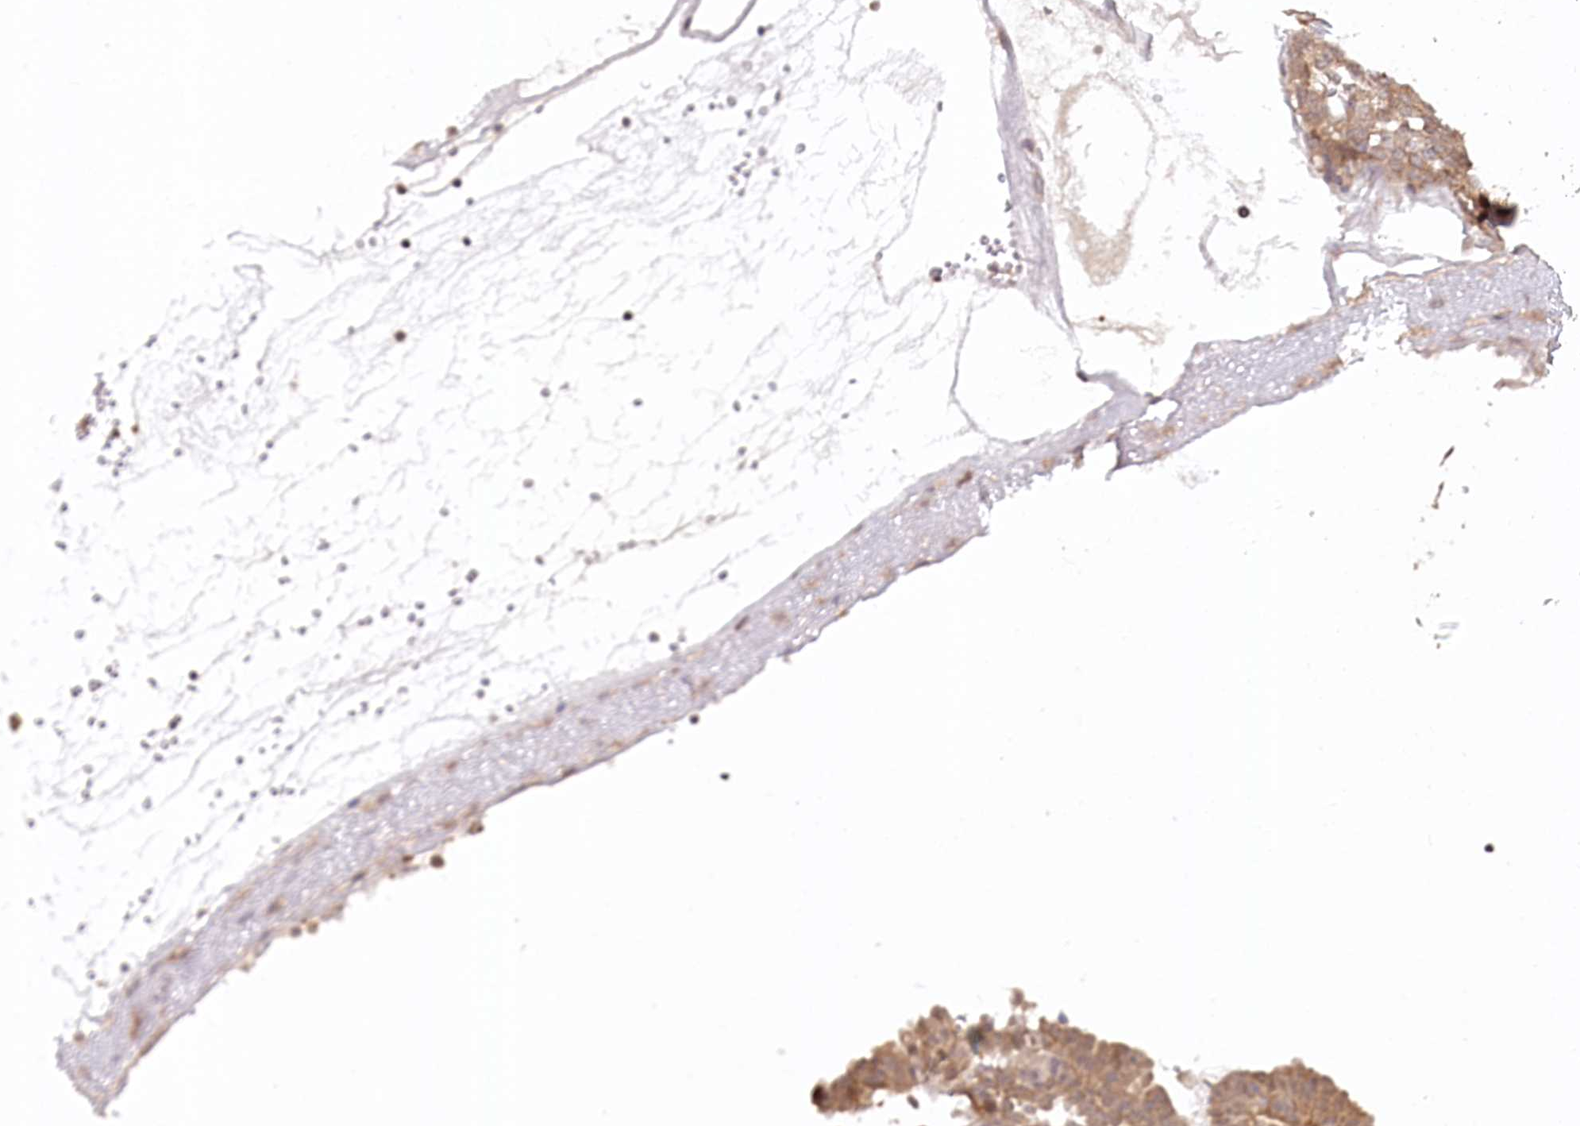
{"staining": {"intensity": "moderate", "quantity": ">75%", "location": "cytoplasmic/membranous"}, "tissue": "ovarian cancer", "cell_type": "Tumor cells", "image_type": "cancer", "snomed": [{"axis": "morphology", "description": "Cystadenocarcinoma, serous, NOS"}, {"axis": "topography", "description": "Soft tissue"}, {"axis": "topography", "description": "Ovary"}], "caption": "Ovarian cancer (serous cystadenocarcinoma) tissue reveals moderate cytoplasmic/membranous staining in about >75% of tumor cells, visualized by immunohistochemistry.", "gene": "CEP70", "patient": {"sex": "female", "age": 57}}